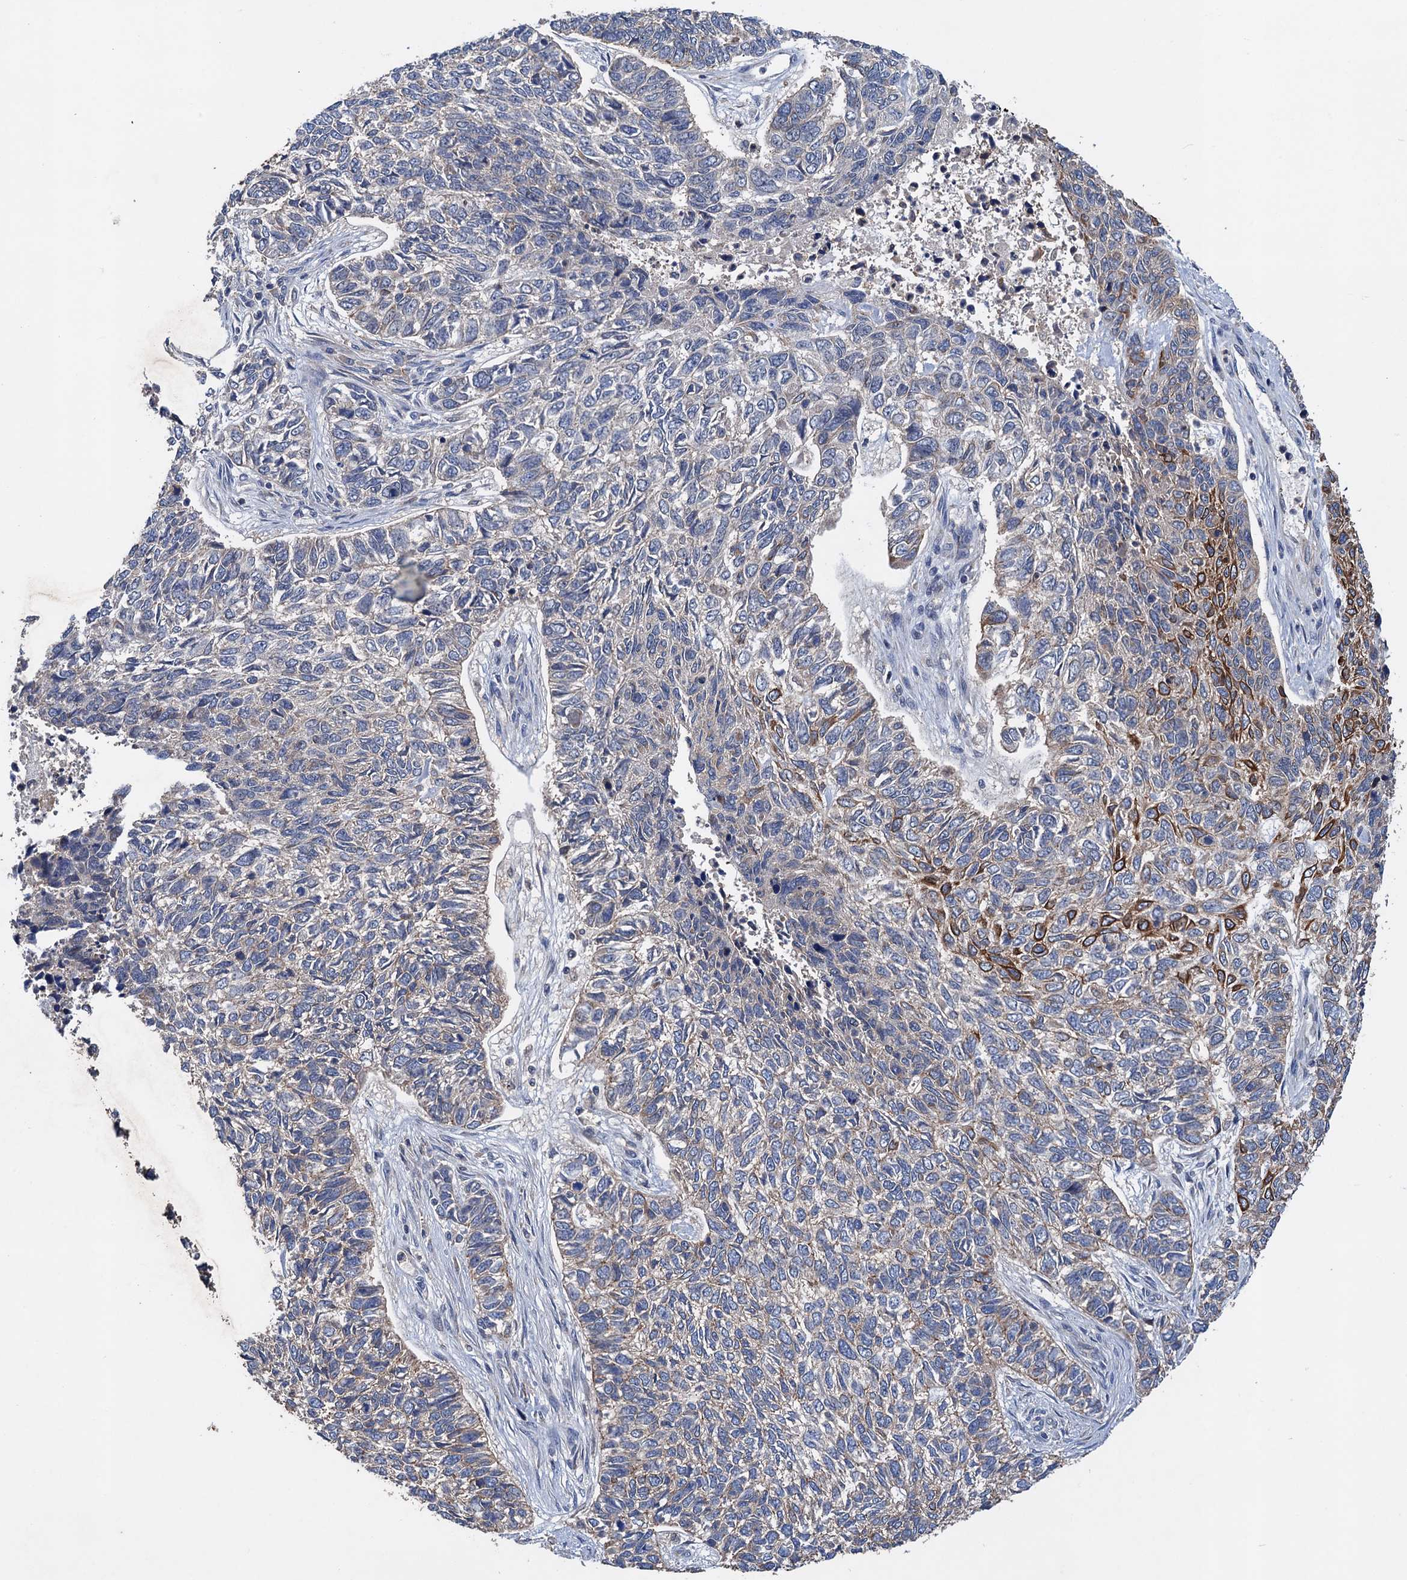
{"staining": {"intensity": "strong", "quantity": "<25%", "location": "cytoplasmic/membranous"}, "tissue": "skin cancer", "cell_type": "Tumor cells", "image_type": "cancer", "snomed": [{"axis": "morphology", "description": "Basal cell carcinoma"}, {"axis": "topography", "description": "Skin"}], "caption": "There is medium levels of strong cytoplasmic/membranous positivity in tumor cells of basal cell carcinoma (skin), as demonstrated by immunohistochemical staining (brown color).", "gene": "DGLUCY", "patient": {"sex": "female", "age": 65}}